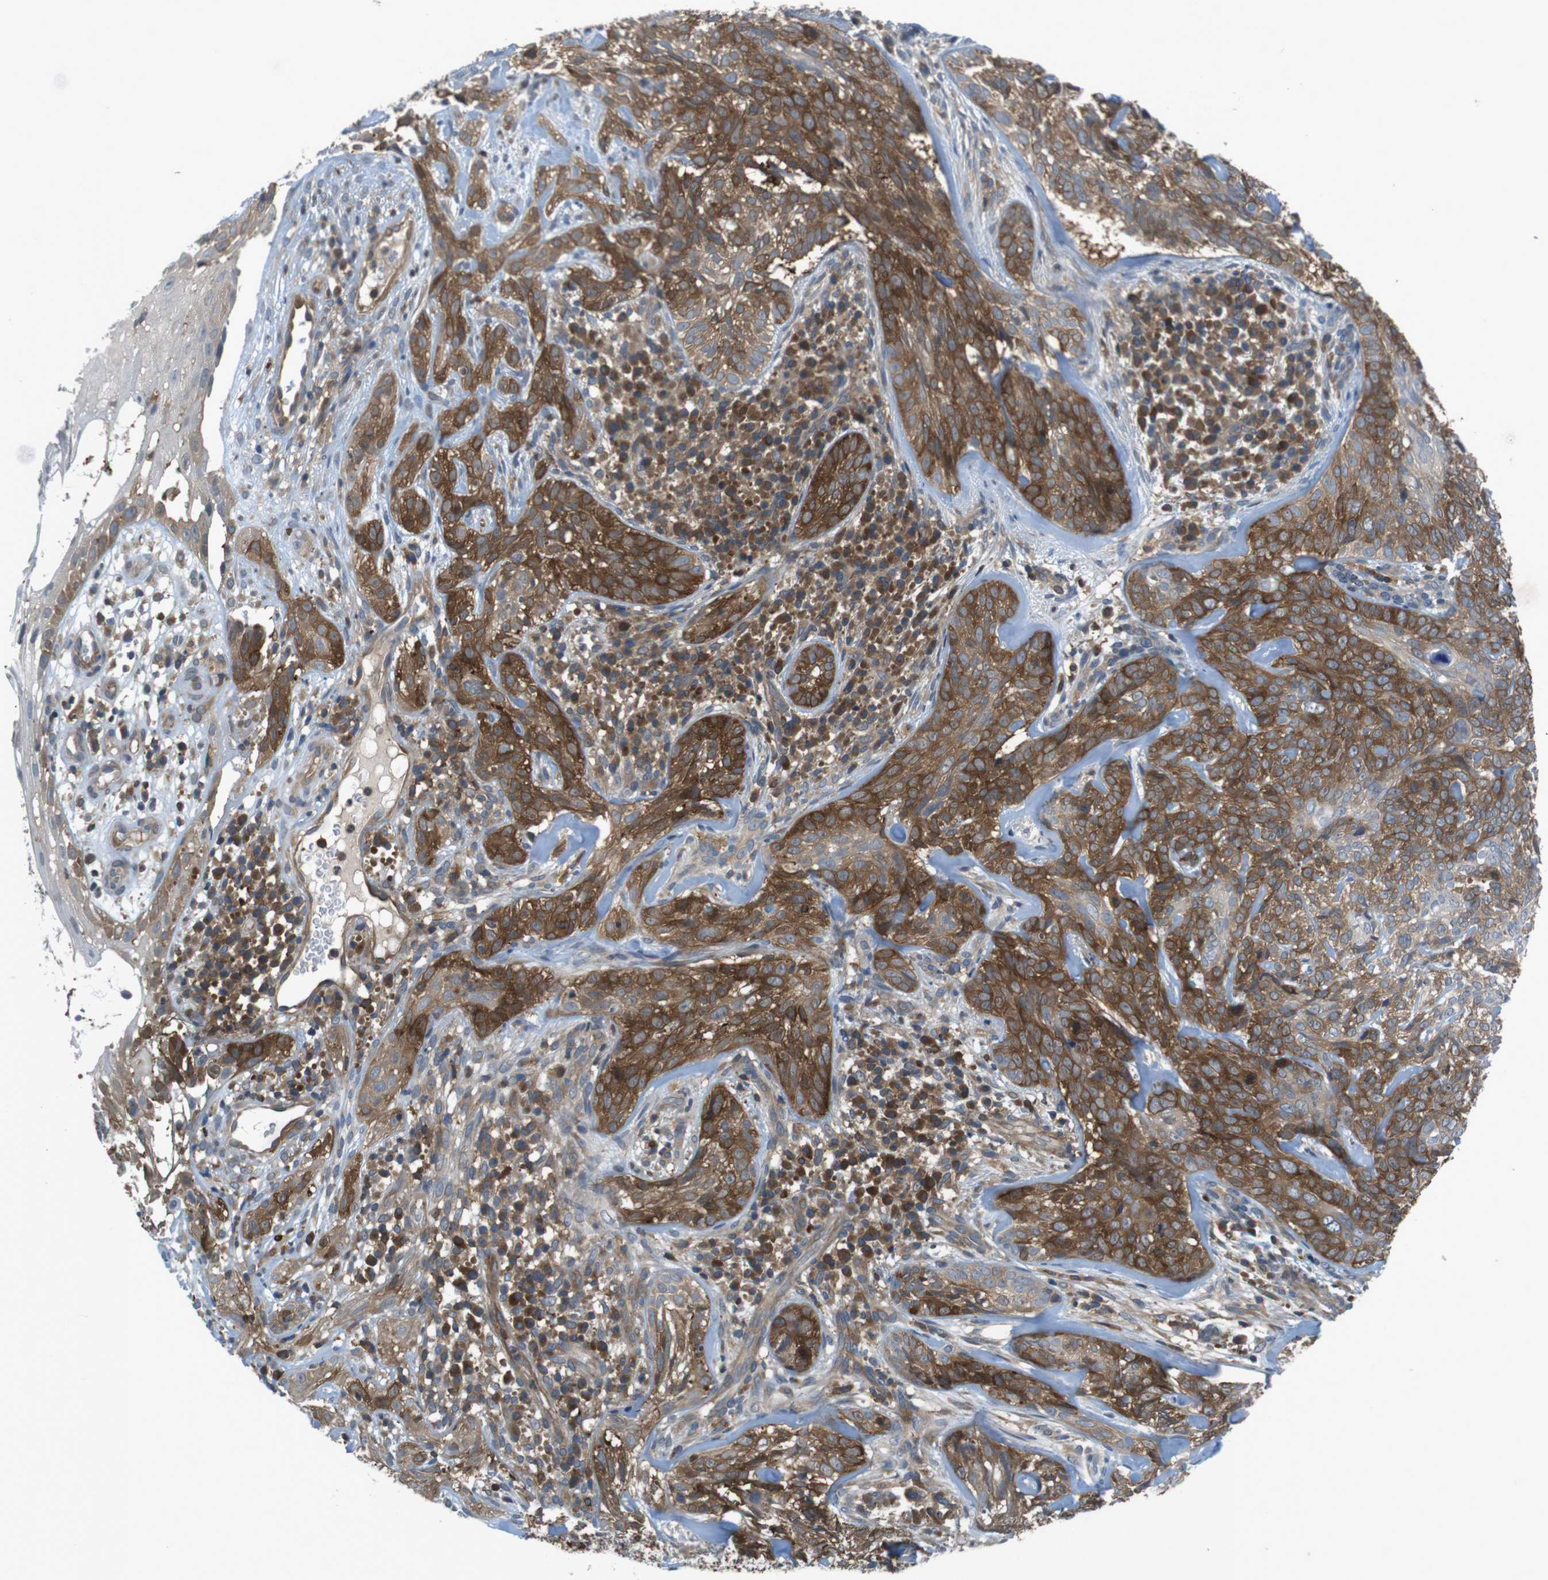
{"staining": {"intensity": "moderate", "quantity": ">75%", "location": "cytoplasmic/membranous"}, "tissue": "skin cancer", "cell_type": "Tumor cells", "image_type": "cancer", "snomed": [{"axis": "morphology", "description": "Basal cell carcinoma"}, {"axis": "topography", "description": "Skin"}], "caption": "The micrograph reveals staining of skin cancer, revealing moderate cytoplasmic/membranous protein staining (brown color) within tumor cells.", "gene": "MTHFD1", "patient": {"sex": "male", "age": 72}}